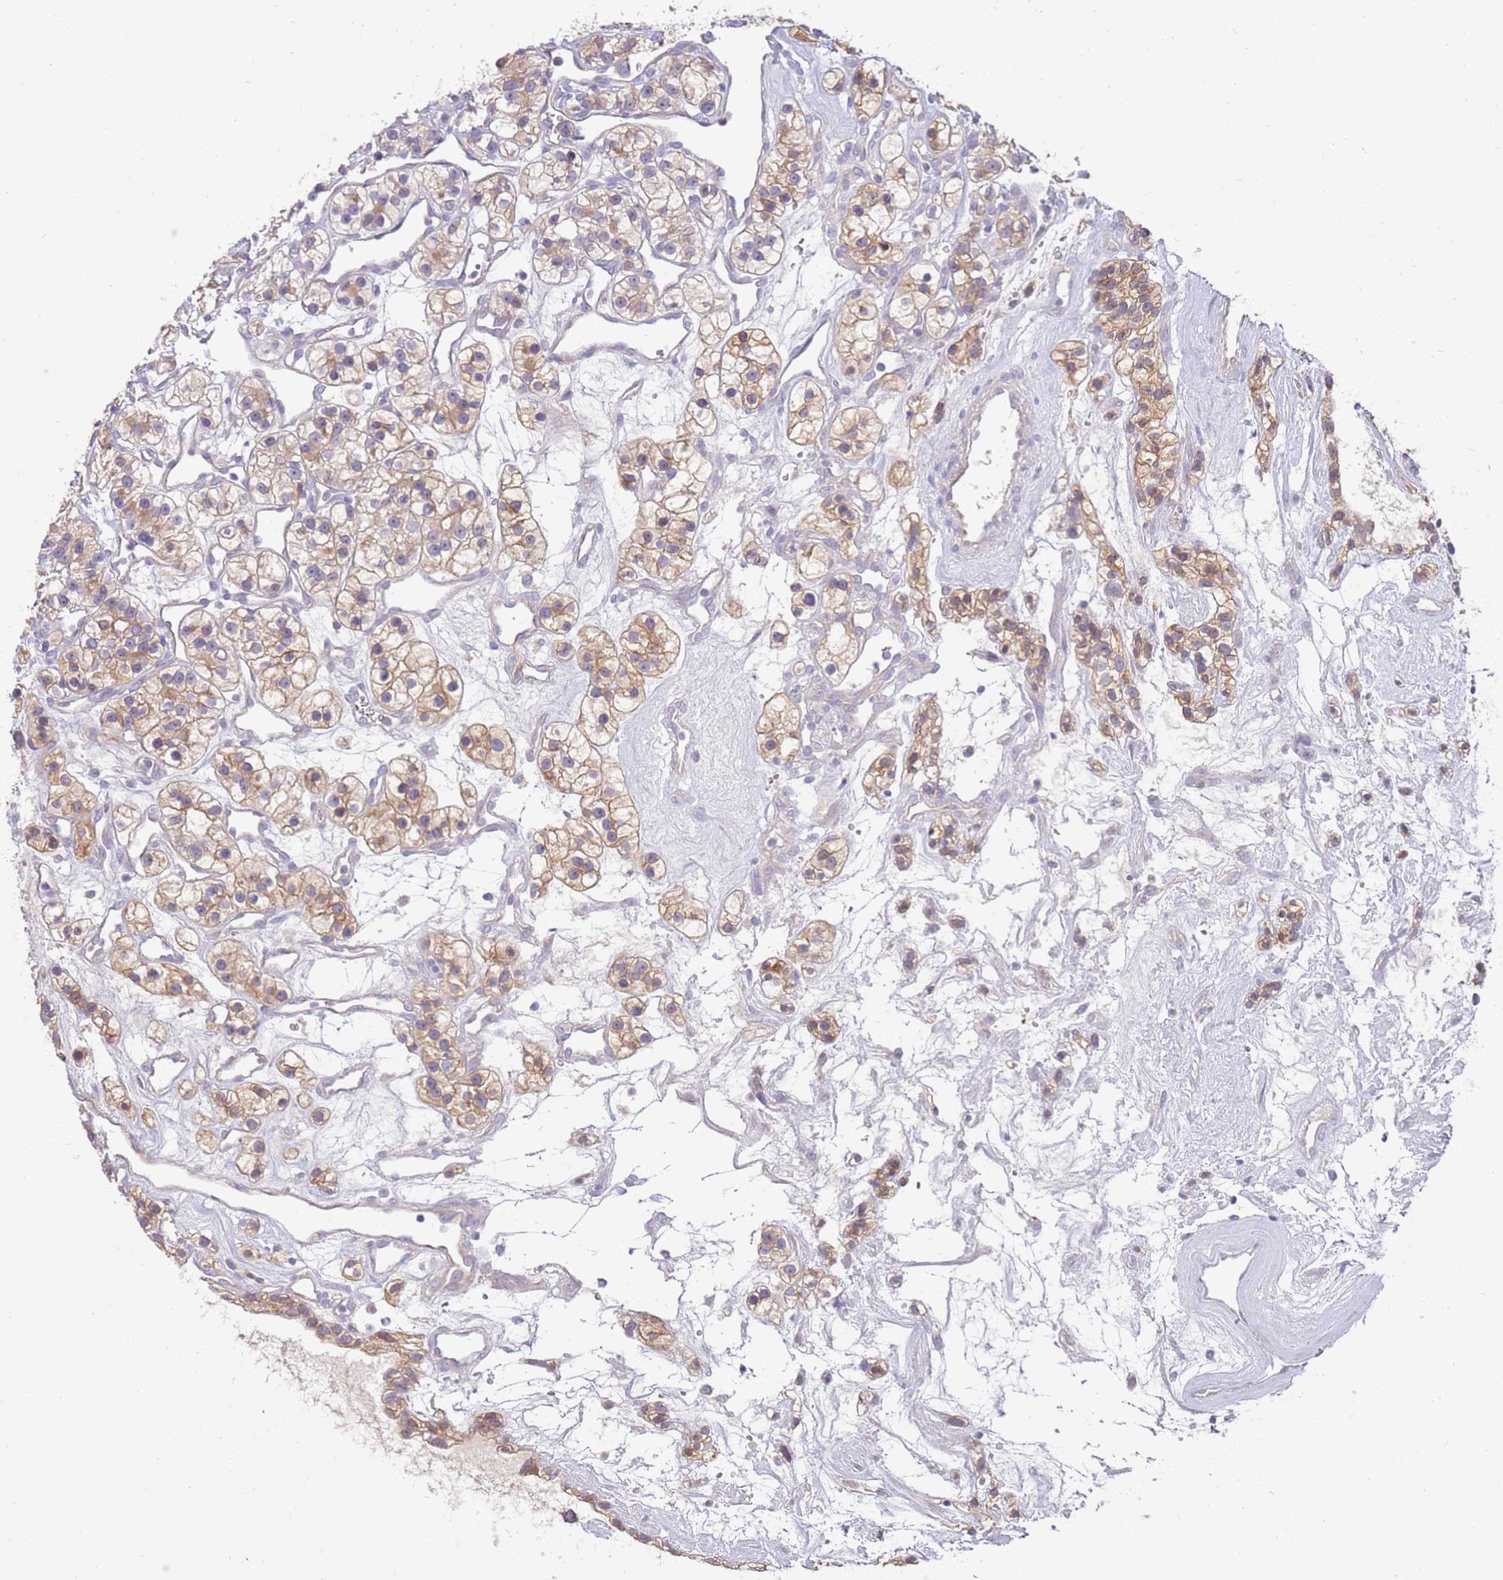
{"staining": {"intensity": "moderate", "quantity": ">75%", "location": "cytoplasmic/membranous"}, "tissue": "renal cancer", "cell_type": "Tumor cells", "image_type": "cancer", "snomed": [{"axis": "morphology", "description": "Adenocarcinoma, NOS"}, {"axis": "topography", "description": "Kidney"}], "caption": "DAB immunohistochemical staining of human renal adenocarcinoma shows moderate cytoplasmic/membranous protein positivity in about >75% of tumor cells. The protein of interest is stained brown, and the nuclei are stained in blue (DAB (3,3'-diaminobenzidine) IHC with brightfield microscopy, high magnification).", "gene": "SLC44A4", "patient": {"sex": "female", "age": 57}}